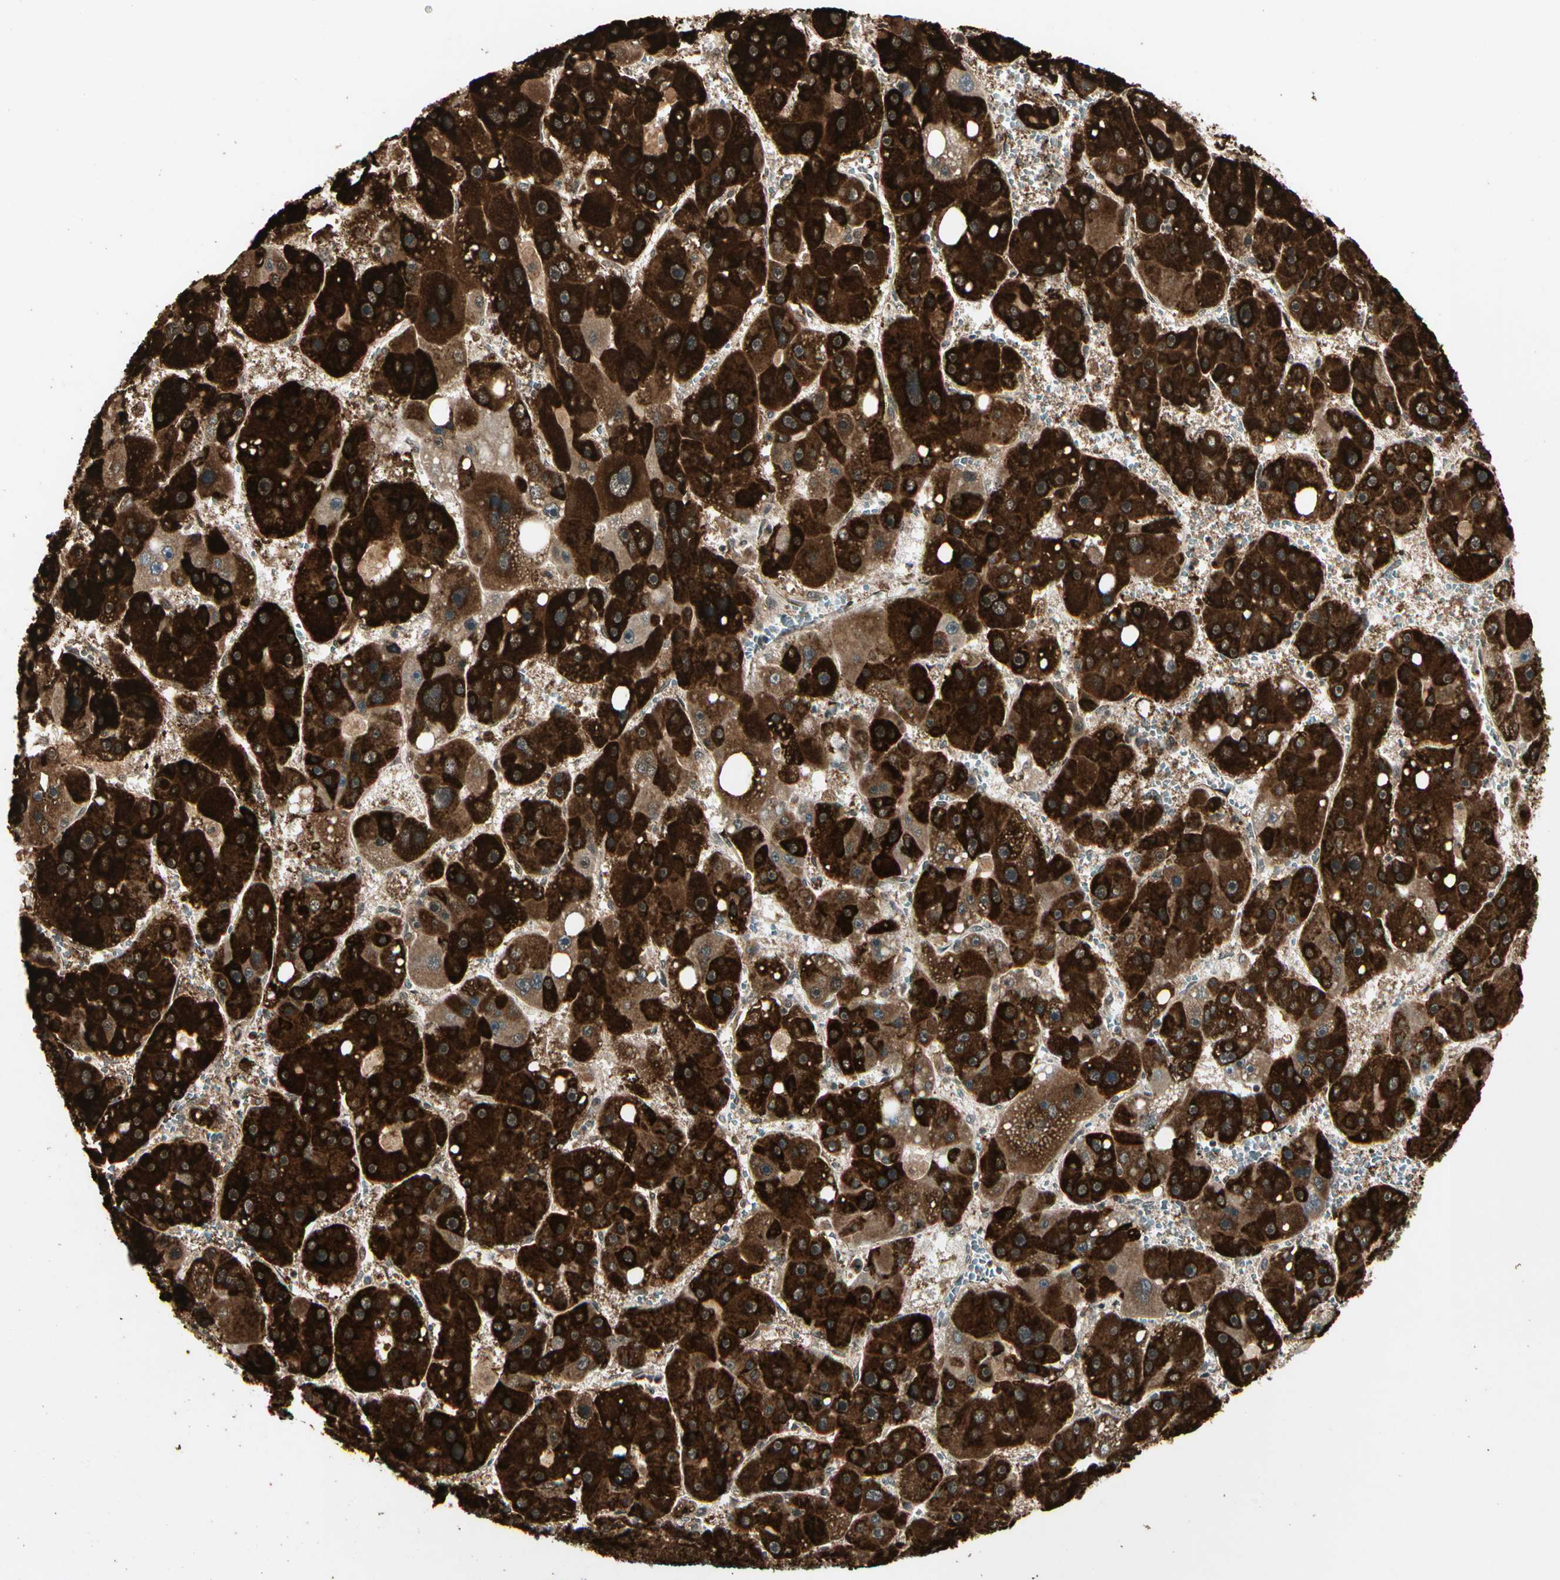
{"staining": {"intensity": "strong", "quantity": ">75%", "location": "cytoplasmic/membranous"}, "tissue": "liver cancer", "cell_type": "Tumor cells", "image_type": "cancer", "snomed": [{"axis": "morphology", "description": "Carcinoma, Hepatocellular, NOS"}, {"axis": "topography", "description": "Liver"}], "caption": "Protein analysis of liver cancer (hepatocellular carcinoma) tissue exhibits strong cytoplasmic/membranous expression in about >75% of tumor cells.", "gene": "GLUL", "patient": {"sex": "female", "age": 61}}